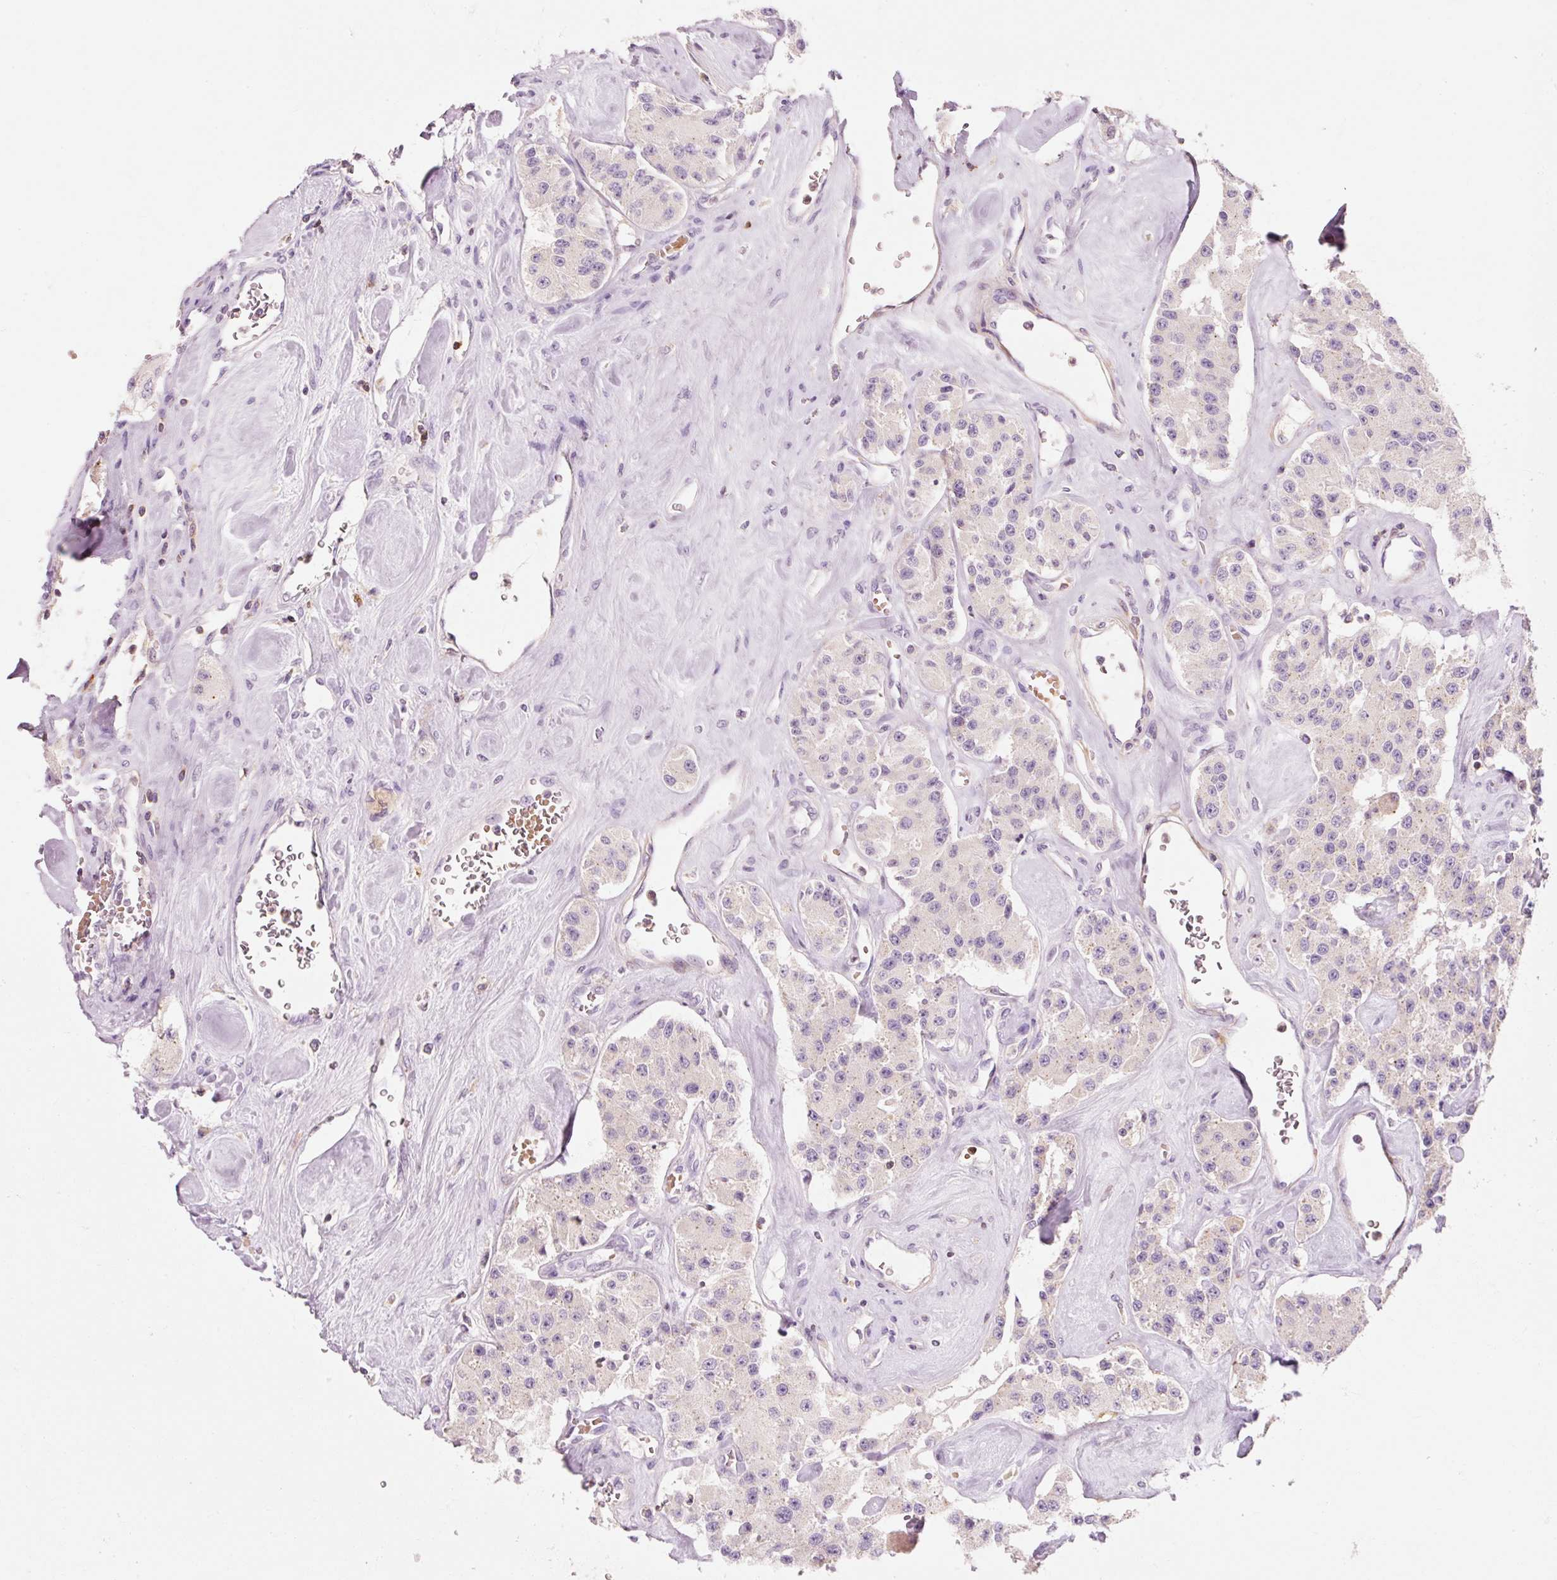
{"staining": {"intensity": "negative", "quantity": "none", "location": "none"}, "tissue": "carcinoid", "cell_type": "Tumor cells", "image_type": "cancer", "snomed": [{"axis": "morphology", "description": "Carcinoid, malignant, NOS"}, {"axis": "topography", "description": "Pancreas"}], "caption": "Immunohistochemistry (IHC) histopathology image of neoplastic tissue: carcinoid (malignant) stained with DAB (3,3'-diaminobenzidine) exhibits no significant protein positivity in tumor cells.", "gene": "OR8K1", "patient": {"sex": "male", "age": 41}}